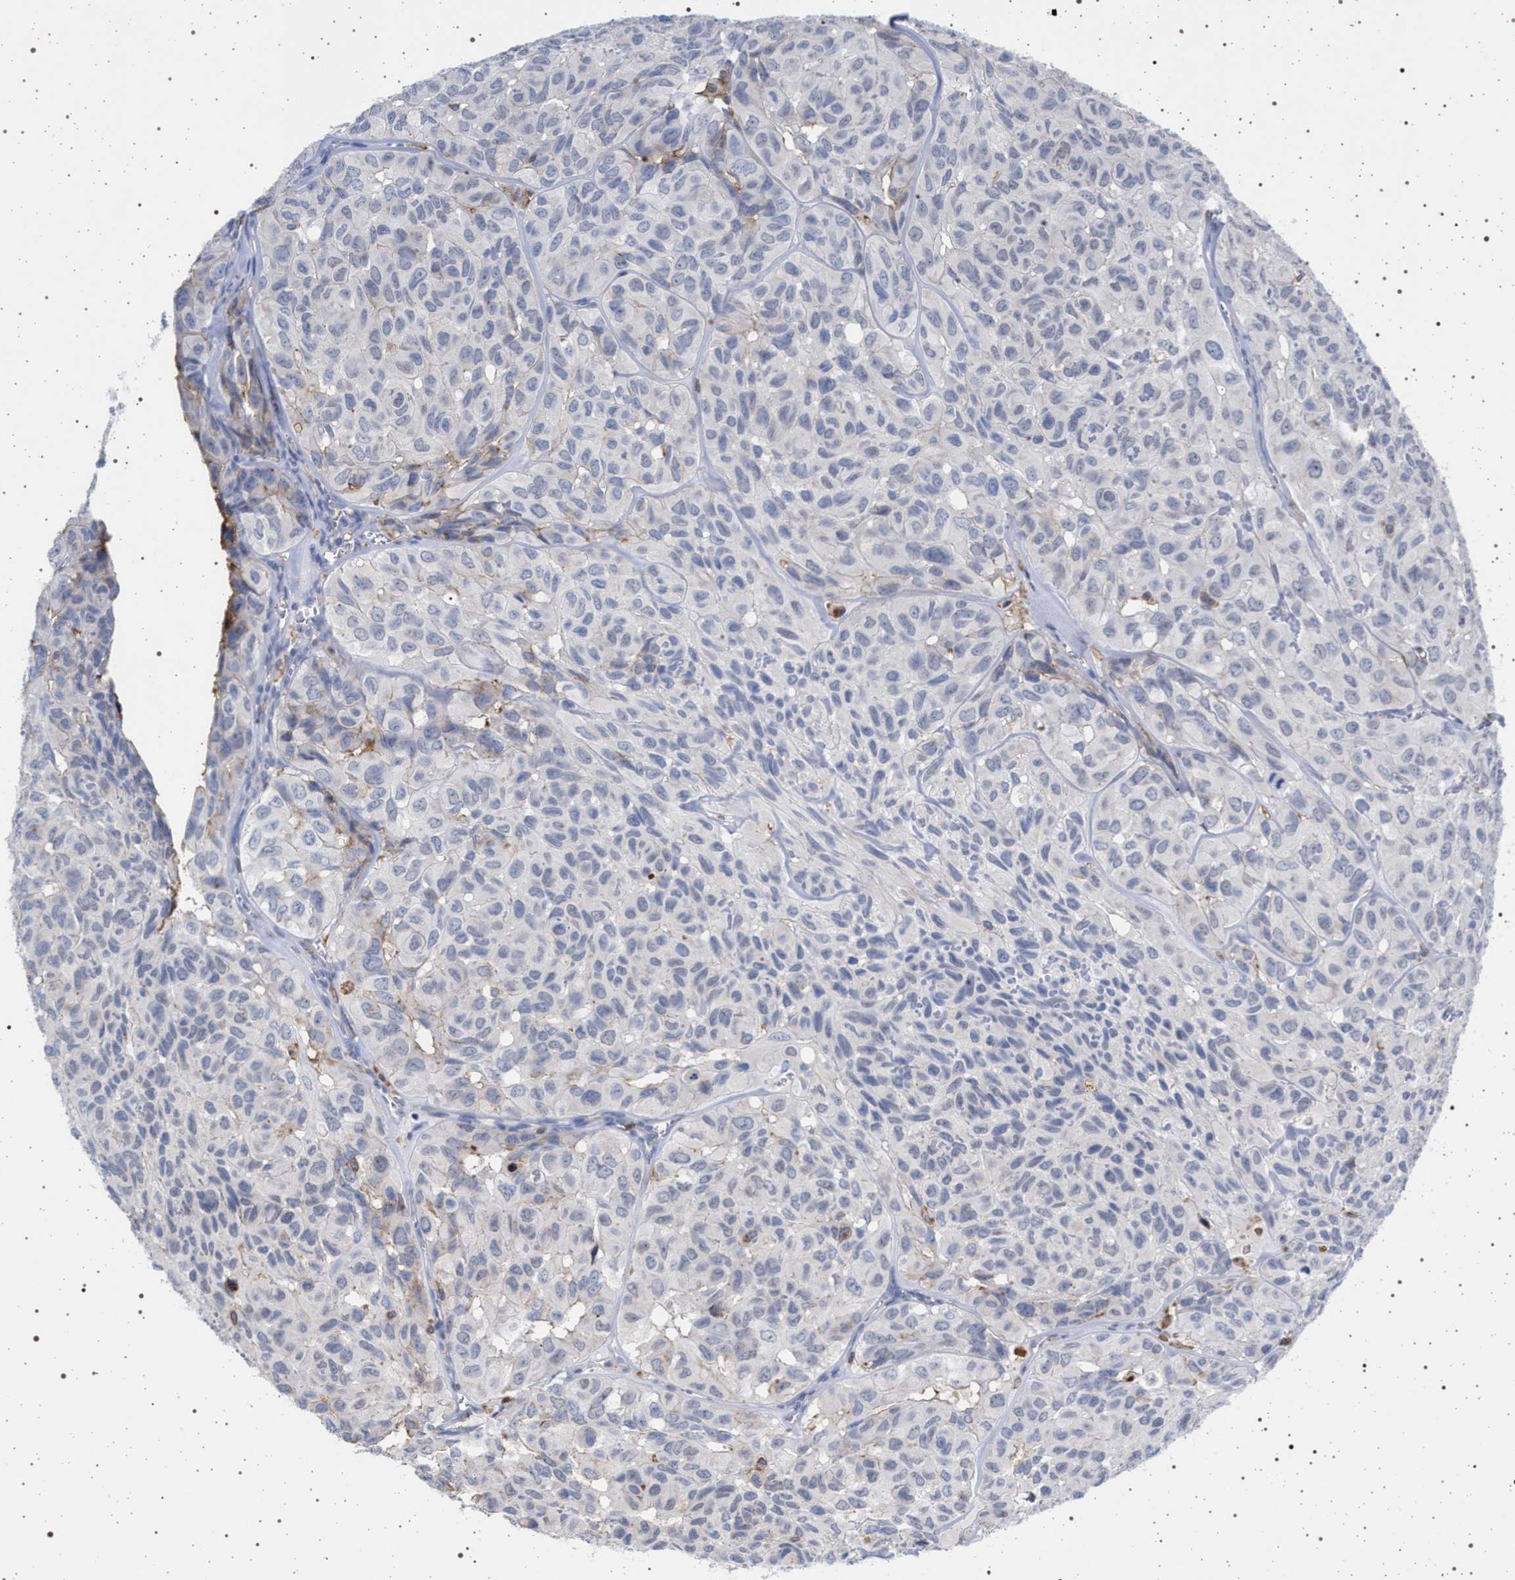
{"staining": {"intensity": "negative", "quantity": "none", "location": "none"}, "tissue": "head and neck cancer", "cell_type": "Tumor cells", "image_type": "cancer", "snomed": [{"axis": "morphology", "description": "Adenocarcinoma, NOS"}, {"axis": "topography", "description": "Salivary gland, NOS"}, {"axis": "topography", "description": "Head-Neck"}], "caption": "Tumor cells show no significant protein expression in head and neck cancer.", "gene": "PLG", "patient": {"sex": "female", "age": 76}}